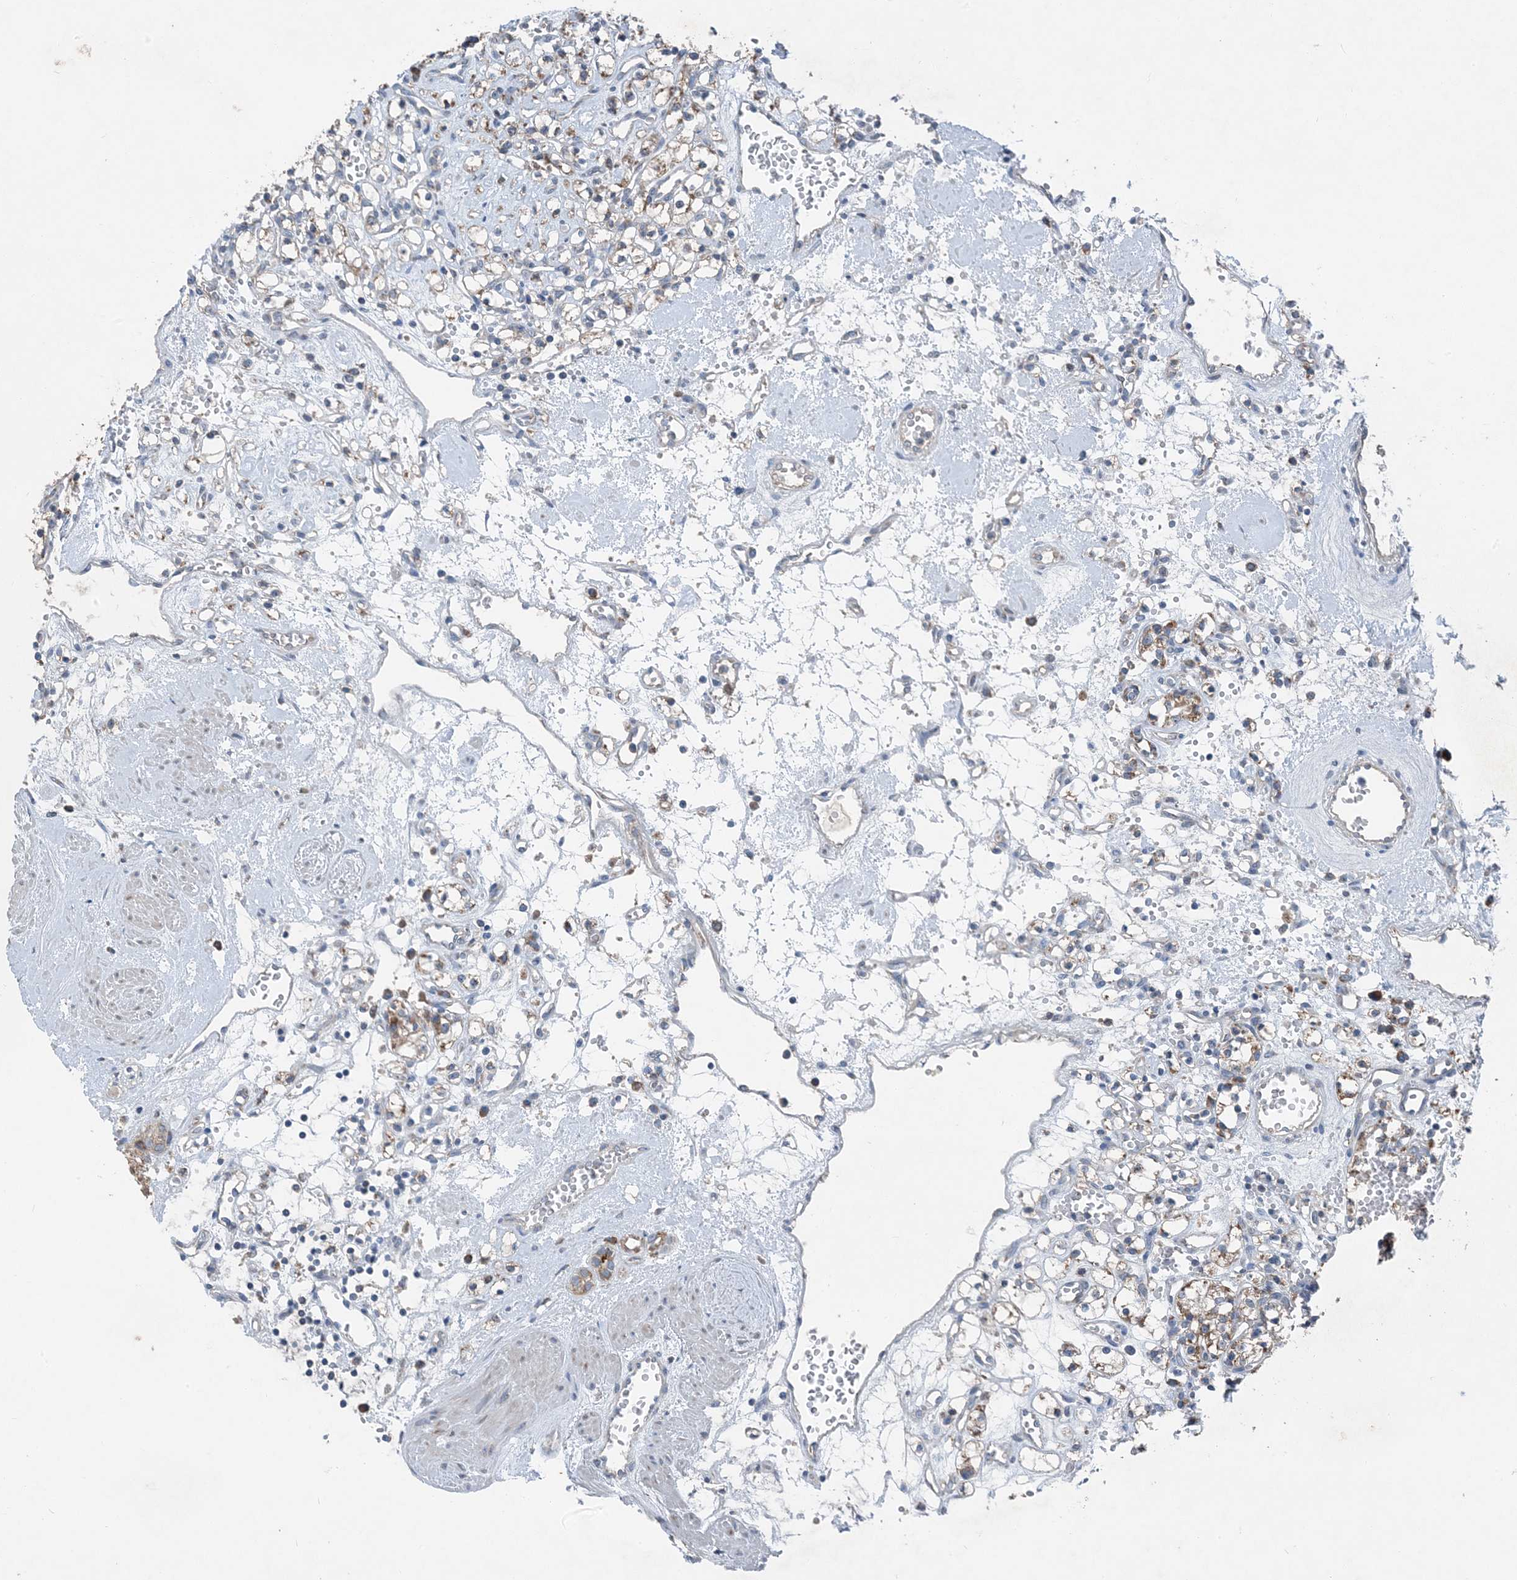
{"staining": {"intensity": "weak", "quantity": "<25%", "location": "cytoplasmic/membranous"}, "tissue": "renal cancer", "cell_type": "Tumor cells", "image_type": "cancer", "snomed": [{"axis": "morphology", "description": "Adenocarcinoma, NOS"}, {"axis": "topography", "description": "Kidney"}], "caption": "High power microscopy histopathology image of an IHC image of renal cancer (adenocarcinoma), revealing no significant positivity in tumor cells. The staining is performed using DAB (3,3'-diaminobenzidine) brown chromogen with nuclei counter-stained in using hematoxylin.", "gene": "DHX30", "patient": {"sex": "female", "age": 59}}